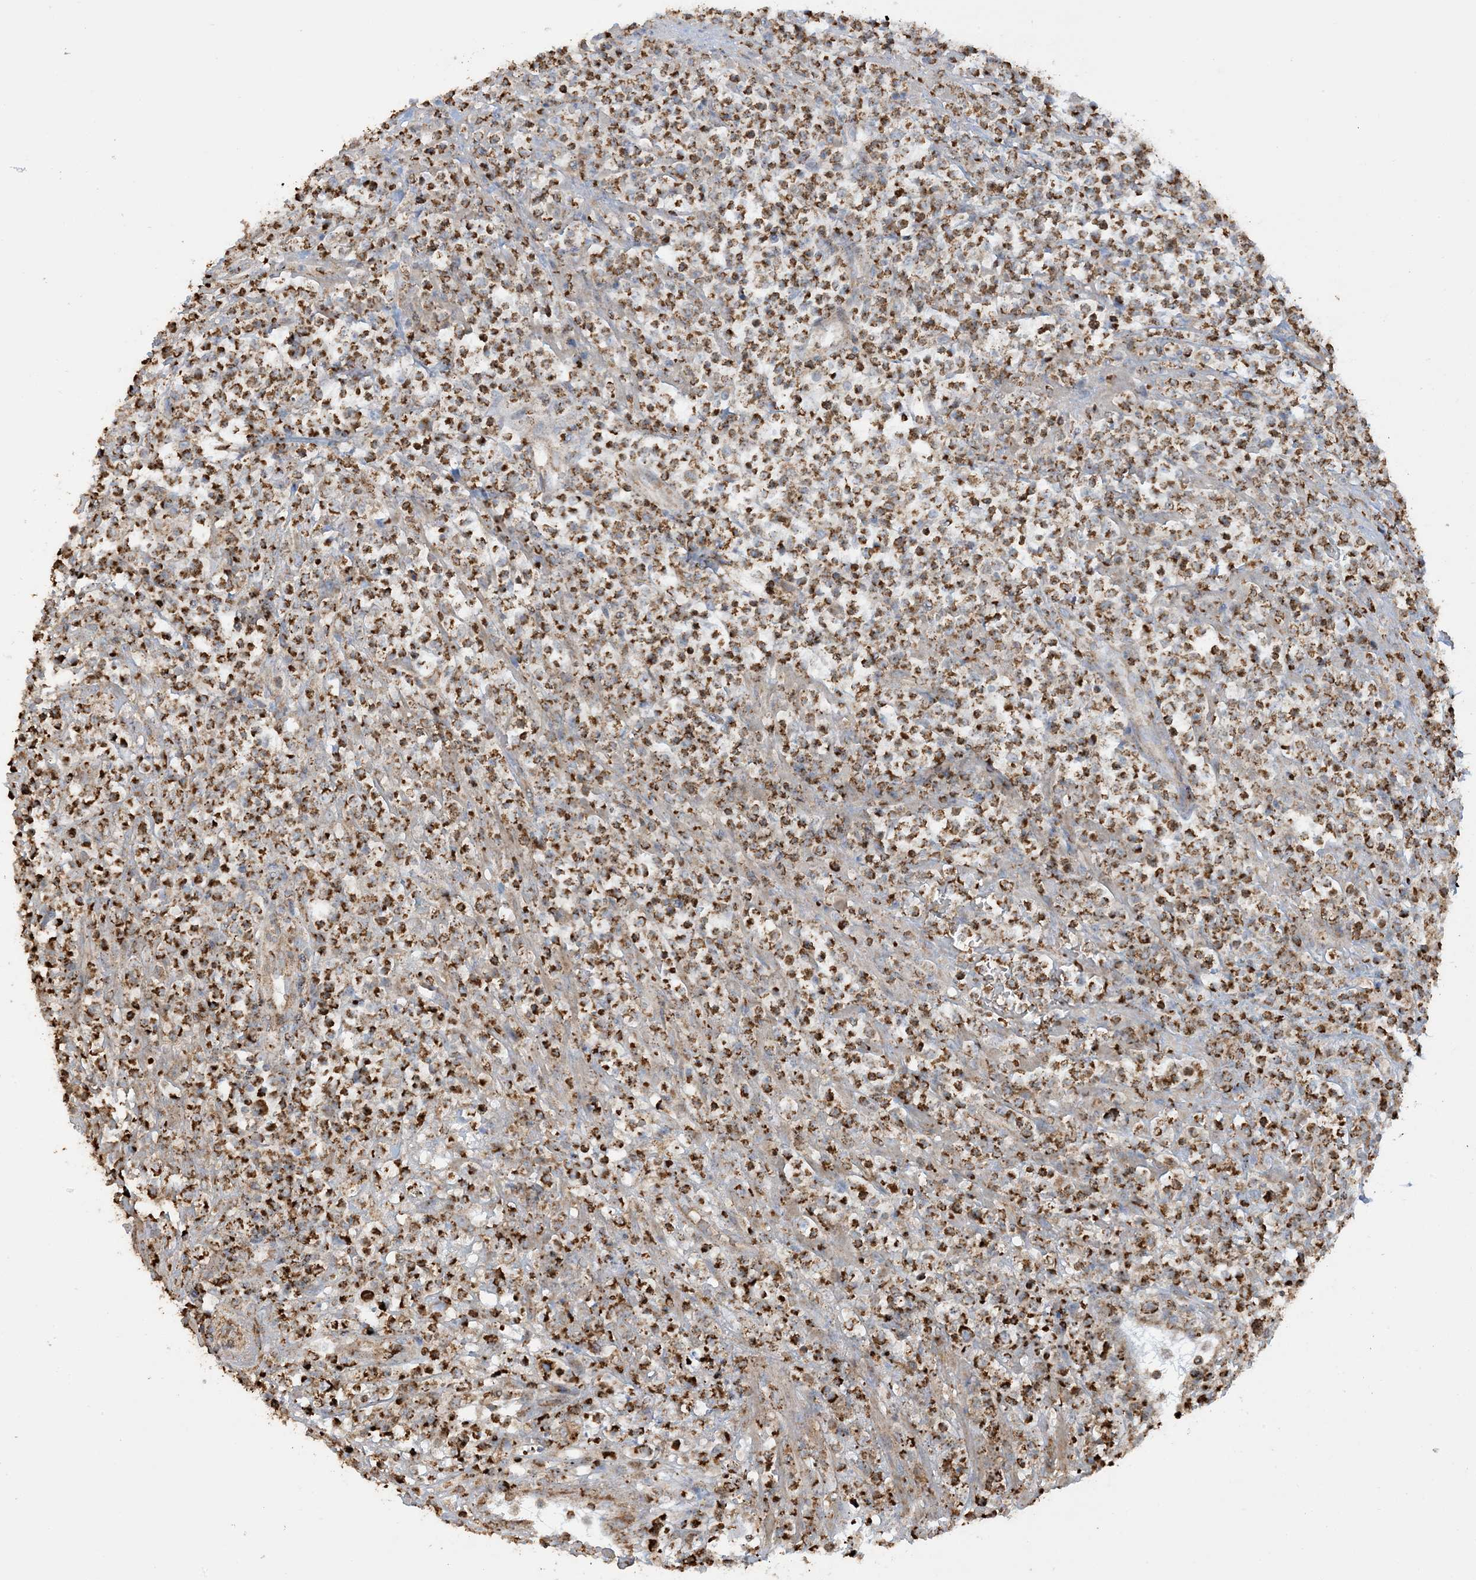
{"staining": {"intensity": "moderate", "quantity": ">75%", "location": "cytoplasmic/membranous"}, "tissue": "lymphoma", "cell_type": "Tumor cells", "image_type": "cancer", "snomed": [{"axis": "morphology", "description": "Malignant lymphoma, non-Hodgkin's type, High grade"}, {"axis": "topography", "description": "Colon"}], "caption": "Immunohistochemical staining of malignant lymphoma, non-Hodgkin's type (high-grade) reveals medium levels of moderate cytoplasmic/membranous staining in about >75% of tumor cells.", "gene": "AGA", "patient": {"sex": "female", "age": 53}}